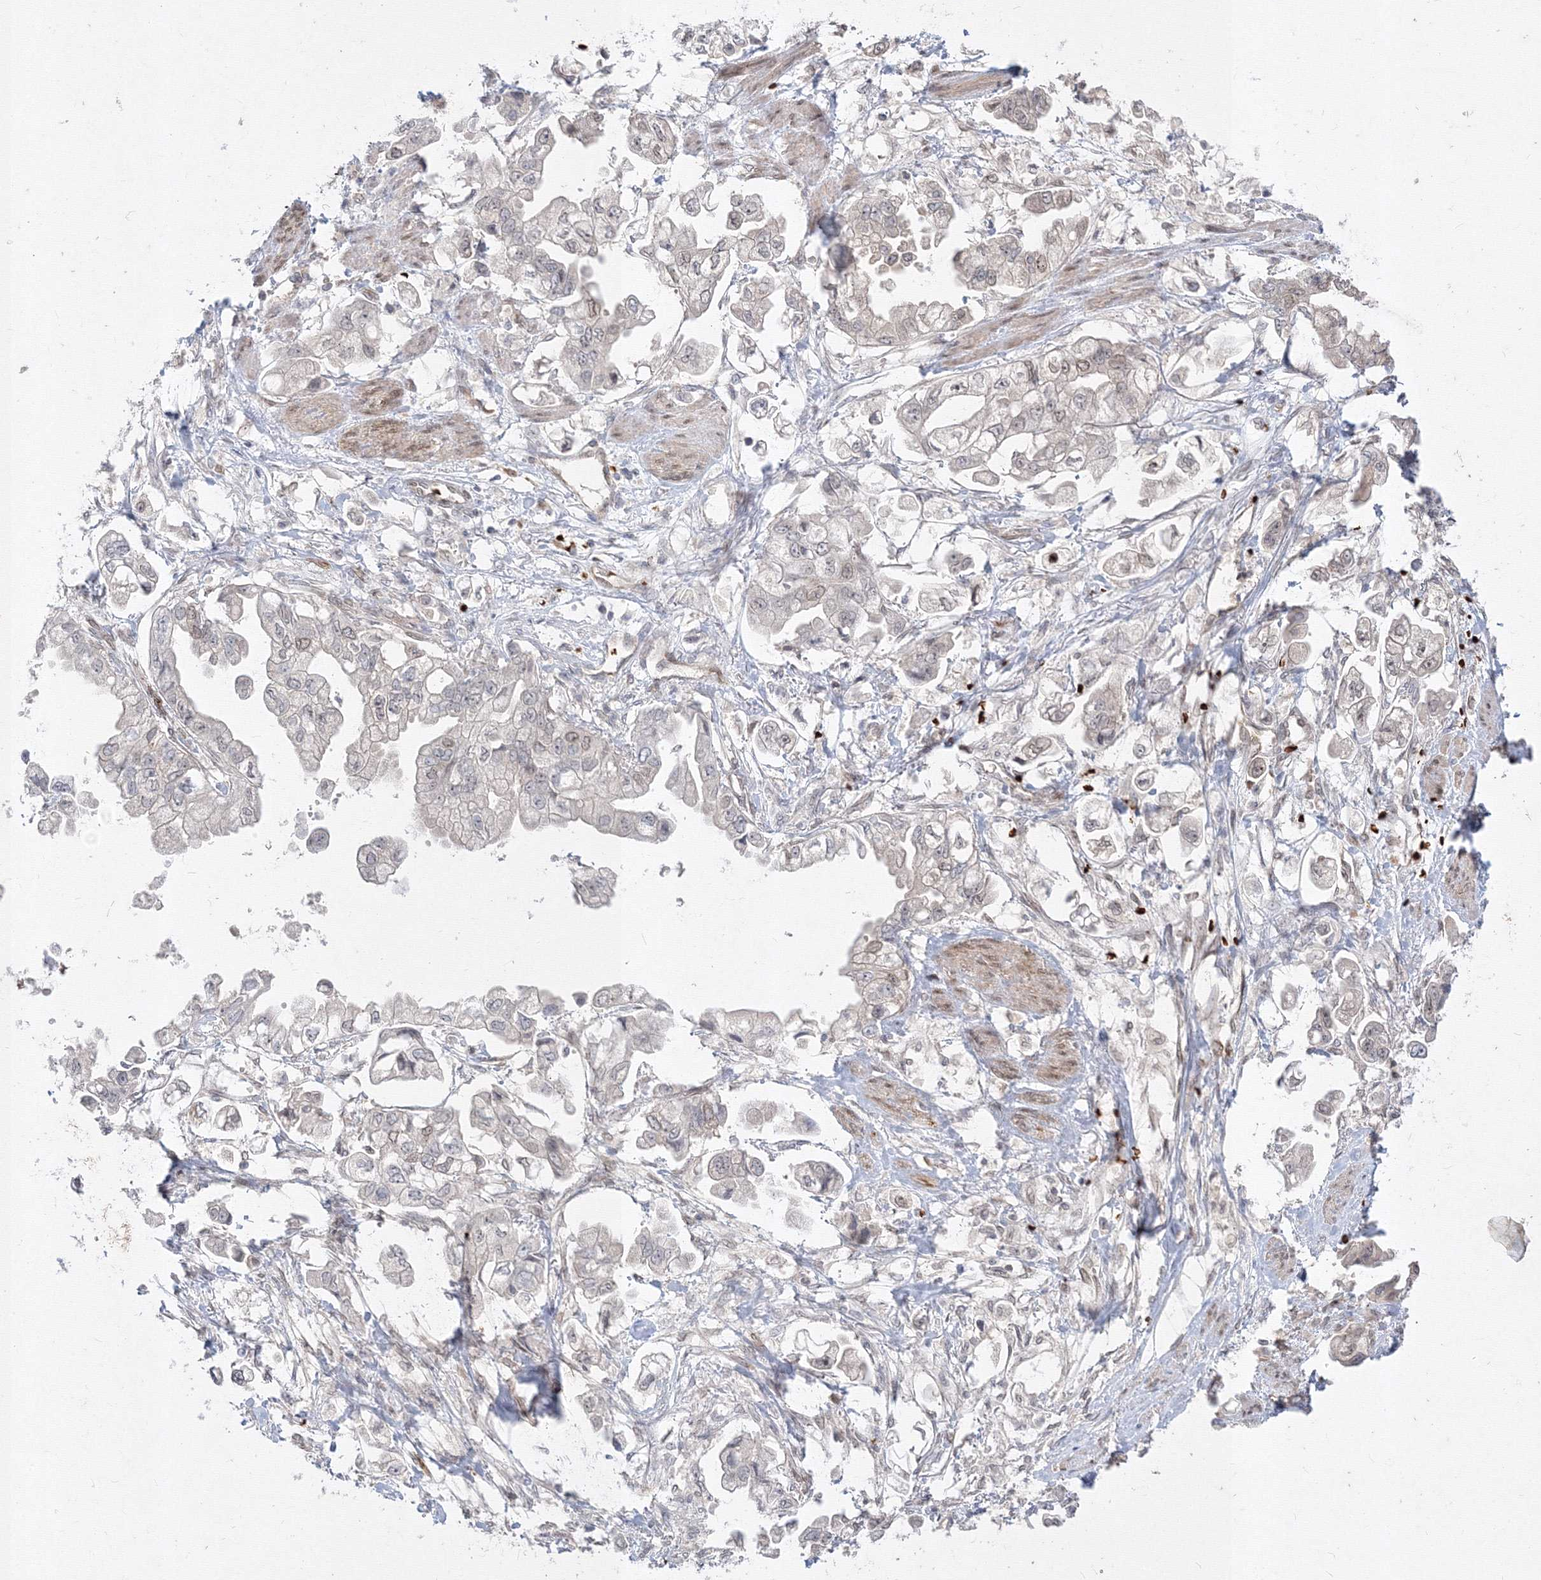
{"staining": {"intensity": "negative", "quantity": "none", "location": "none"}, "tissue": "stomach cancer", "cell_type": "Tumor cells", "image_type": "cancer", "snomed": [{"axis": "morphology", "description": "Adenocarcinoma, NOS"}, {"axis": "topography", "description": "Stomach"}], "caption": "IHC of adenocarcinoma (stomach) displays no staining in tumor cells.", "gene": "DNAJB2", "patient": {"sex": "male", "age": 62}}